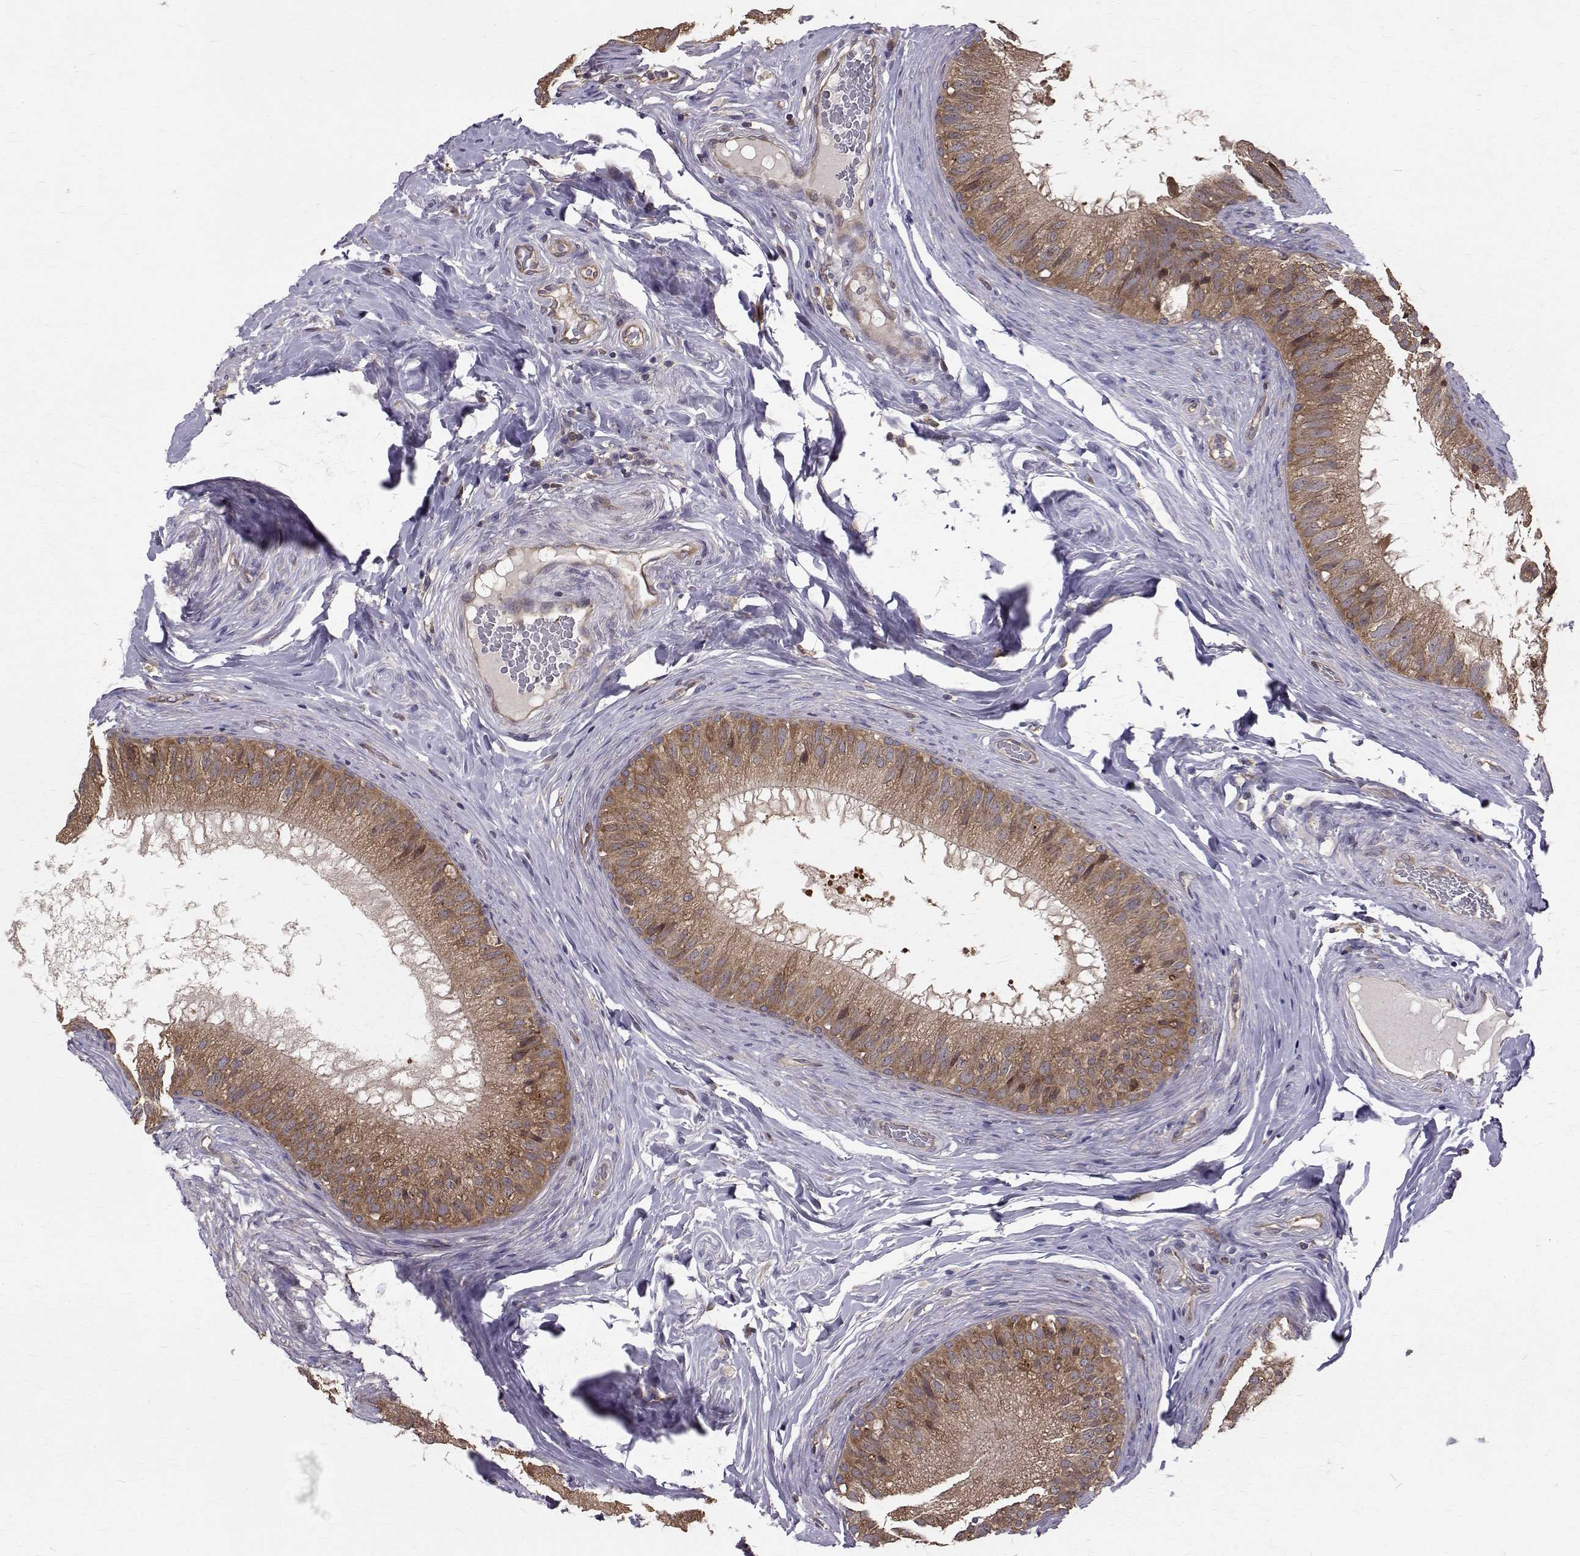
{"staining": {"intensity": "moderate", "quantity": ">75%", "location": "cytoplasmic/membranous"}, "tissue": "epididymis", "cell_type": "Glandular cells", "image_type": "normal", "snomed": [{"axis": "morphology", "description": "Normal tissue, NOS"}, {"axis": "topography", "description": "Epididymis"}], "caption": "Immunohistochemistry (IHC) staining of benign epididymis, which demonstrates medium levels of moderate cytoplasmic/membranous expression in about >75% of glandular cells indicating moderate cytoplasmic/membranous protein expression. The staining was performed using DAB (3,3'-diaminobenzidine) (brown) for protein detection and nuclei were counterstained in hematoxylin (blue).", "gene": "FARSB", "patient": {"sex": "male", "age": 34}}